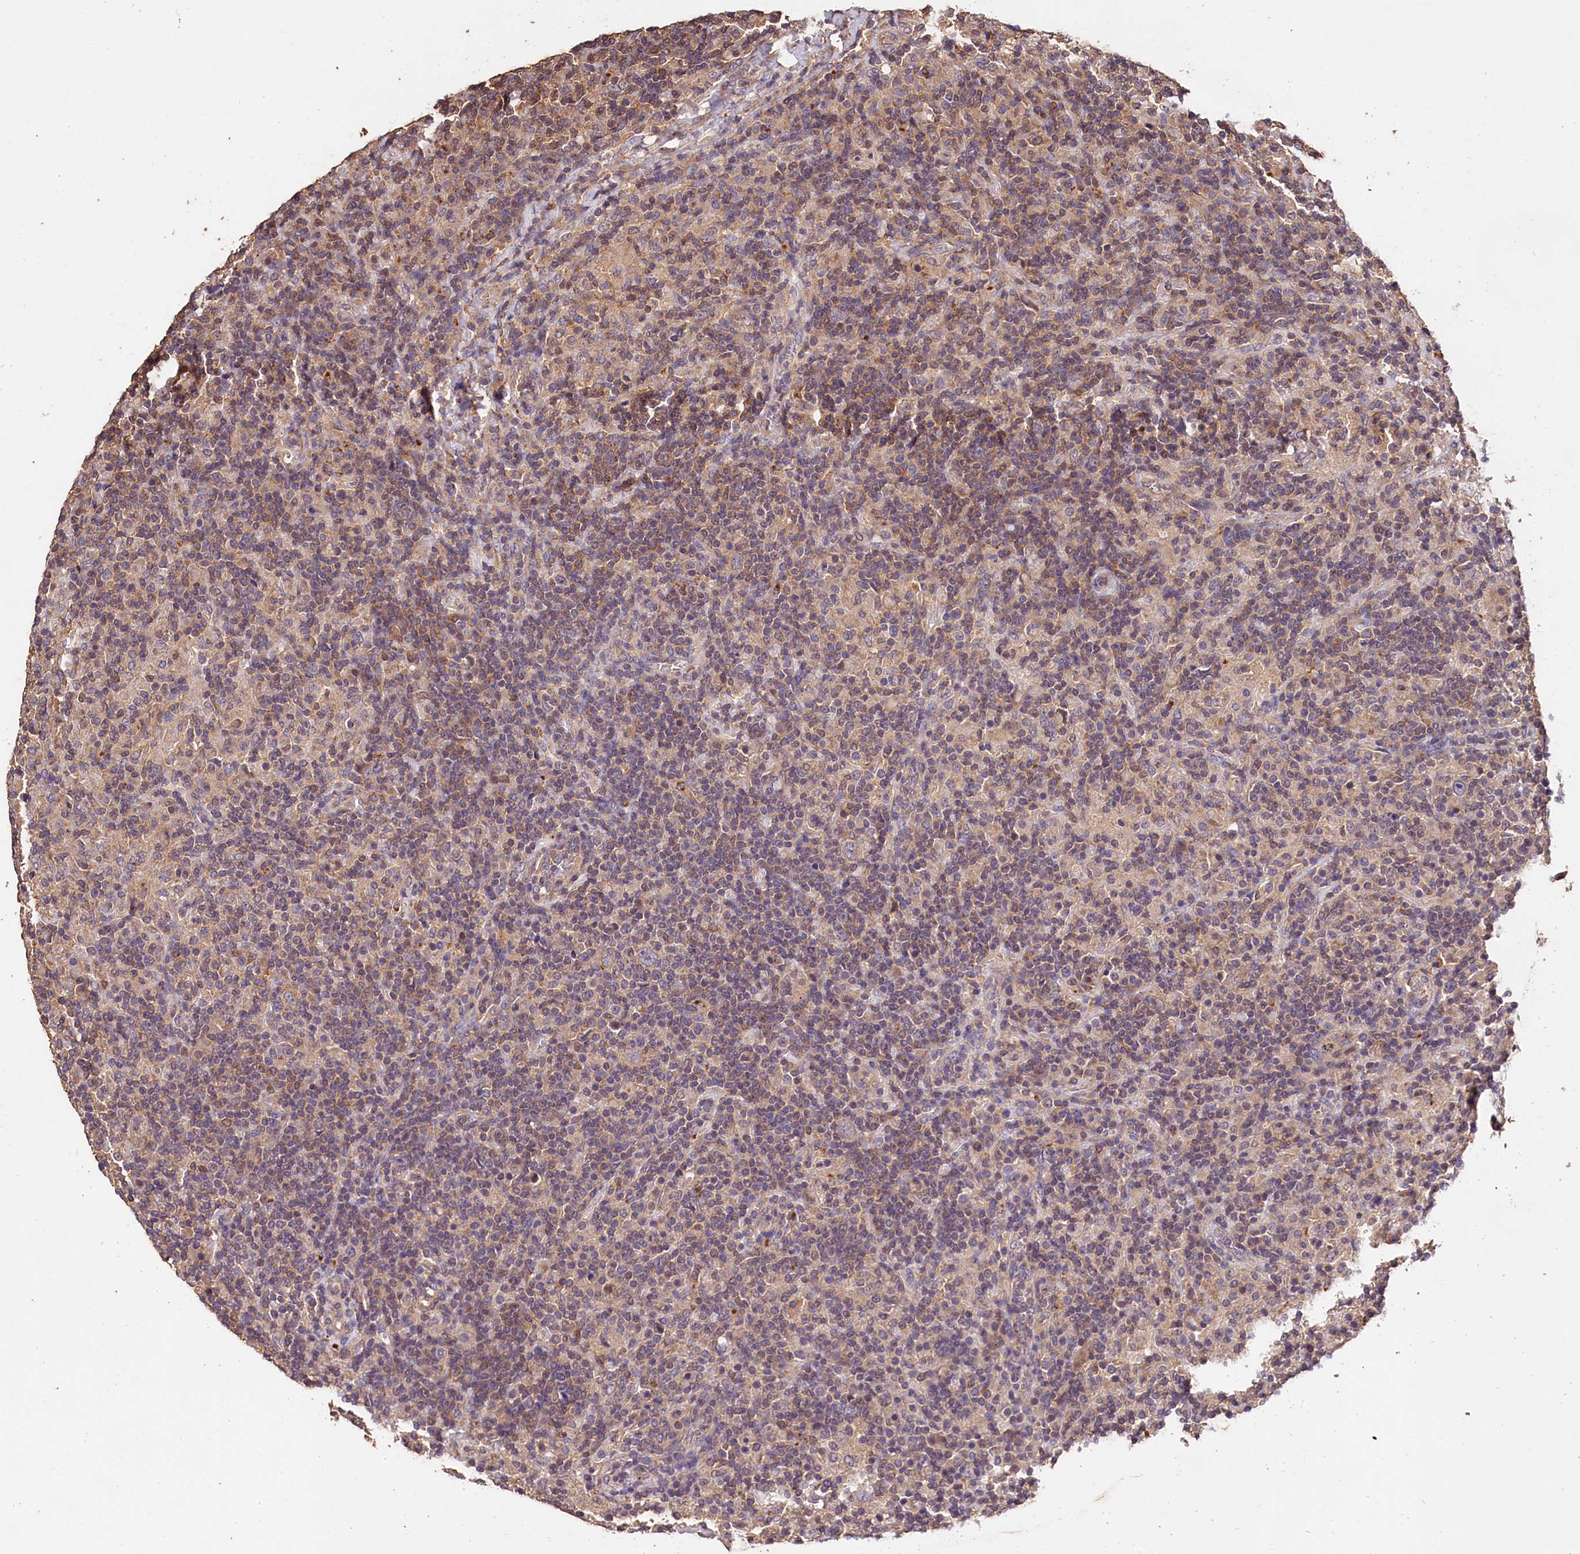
{"staining": {"intensity": "weak", "quantity": ">75%", "location": "cytoplasmic/membranous"}, "tissue": "lymphoma", "cell_type": "Tumor cells", "image_type": "cancer", "snomed": [{"axis": "morphology", "description": "Hodgkin's disease, NOS"}, {"axis": "topography", "description": "Lymph node"}], "caption": "About >75% of tumor cells in Hodgkin's disease exhibit weak cytoplasmic/membranous protein staining as visualized by brown immunohistochemical staining.", "gene": "OAS3", "patient": {"sex": "male", "age": 70}}